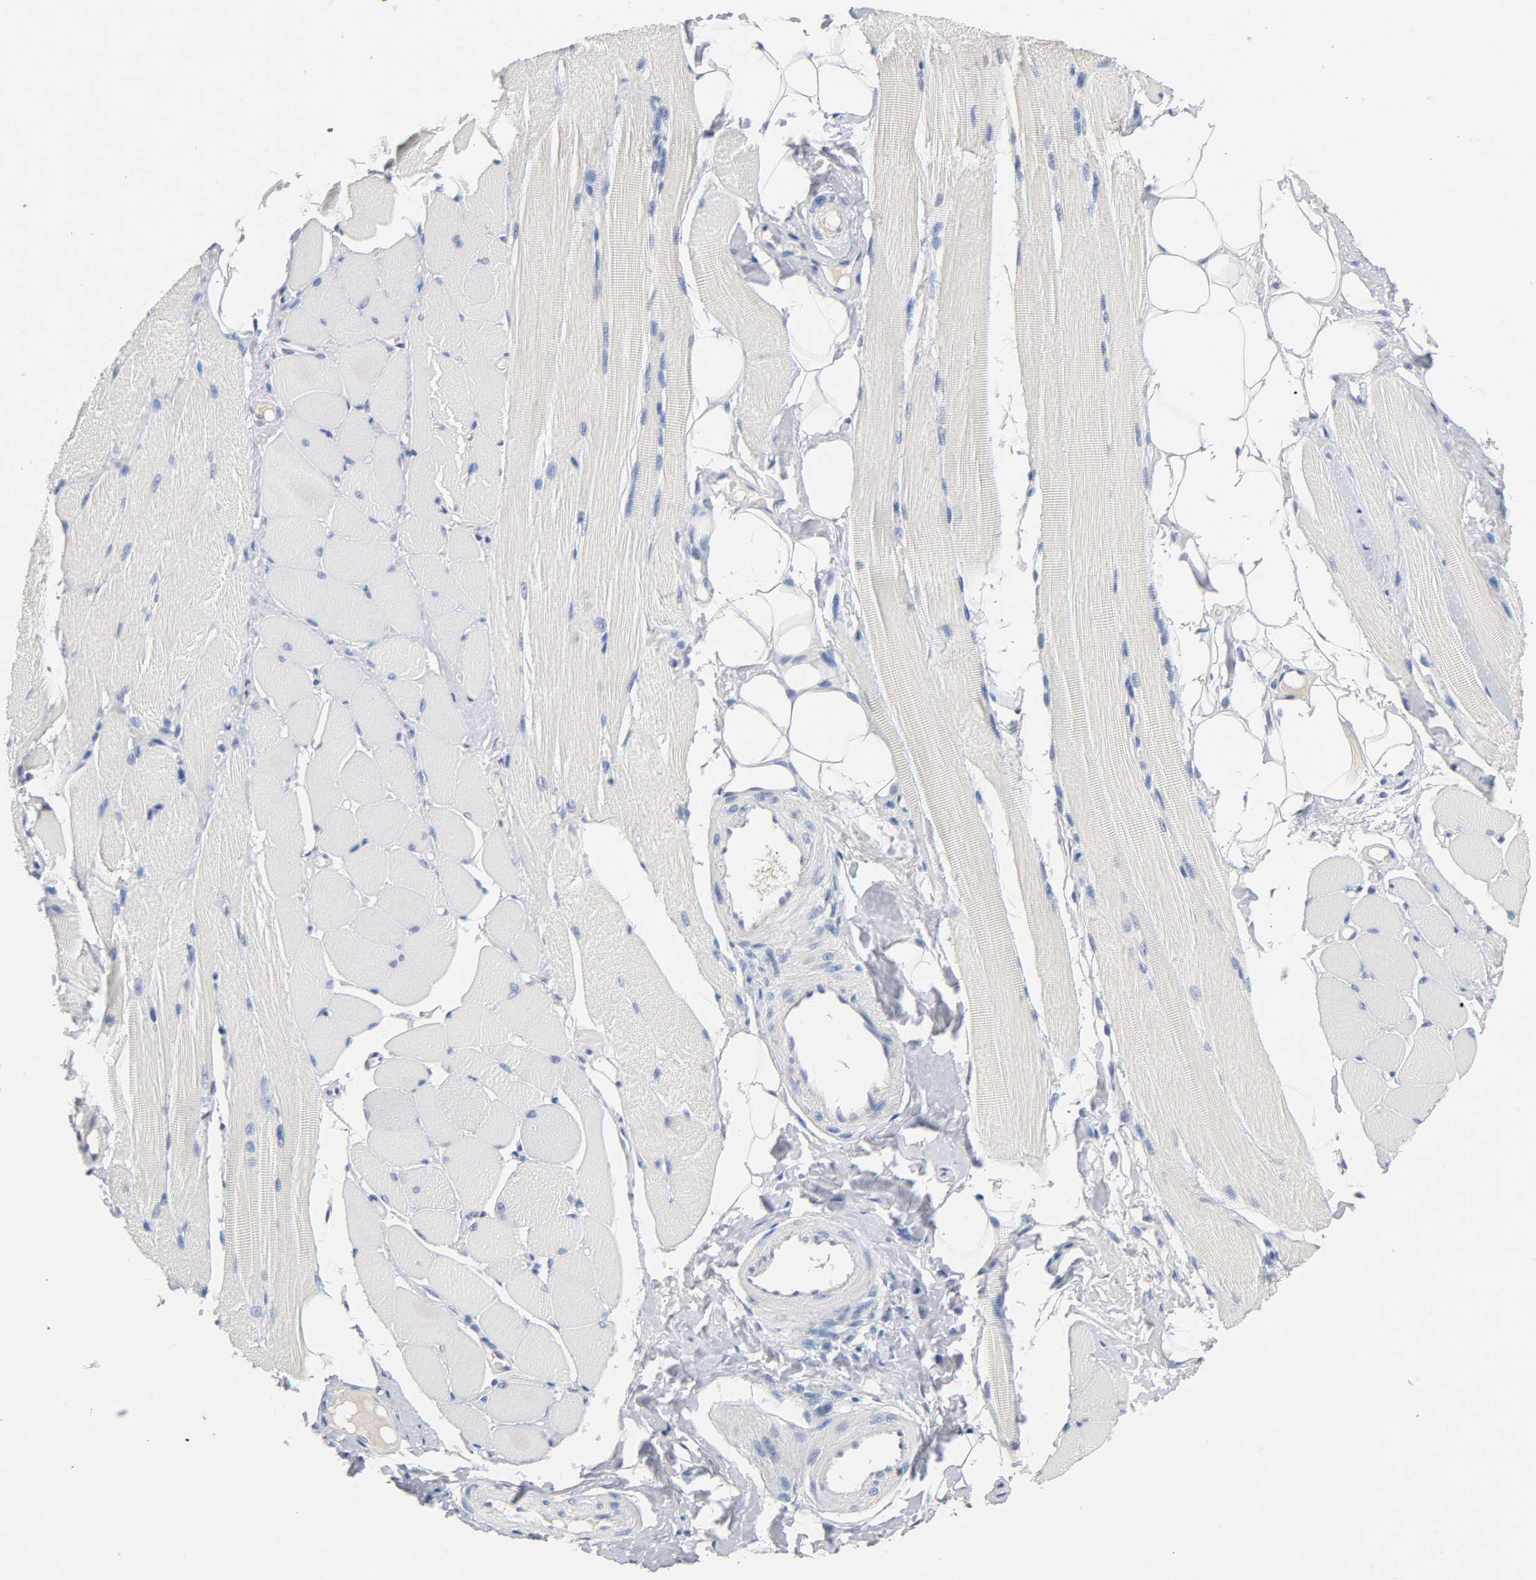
{"staining": {"intensity": "negative", "quantity": "none", "location": "none"}, "tissue": "skeletal muscle", "cell_type": "Myocytes", "image_type": "normal", "snomed": [{"axis": "morphology", "description": "Normal tissue, NOS"}, {"axis": "topography", "description": "Skeletal muscle"}, {"axis": "topography", "description": "Peripheral nerve tissue"}], "caption": "This histopathology image is of normal skeletal muscle stained with IHC to label a protein in brown with the nuclei are counter-stained blue. There is no staining in myocytes. (DAB immunohistochemistry (IHC), high magnification).", "gene": "ZCCHC13", "patient": {"sex": "female", "age": 84}}